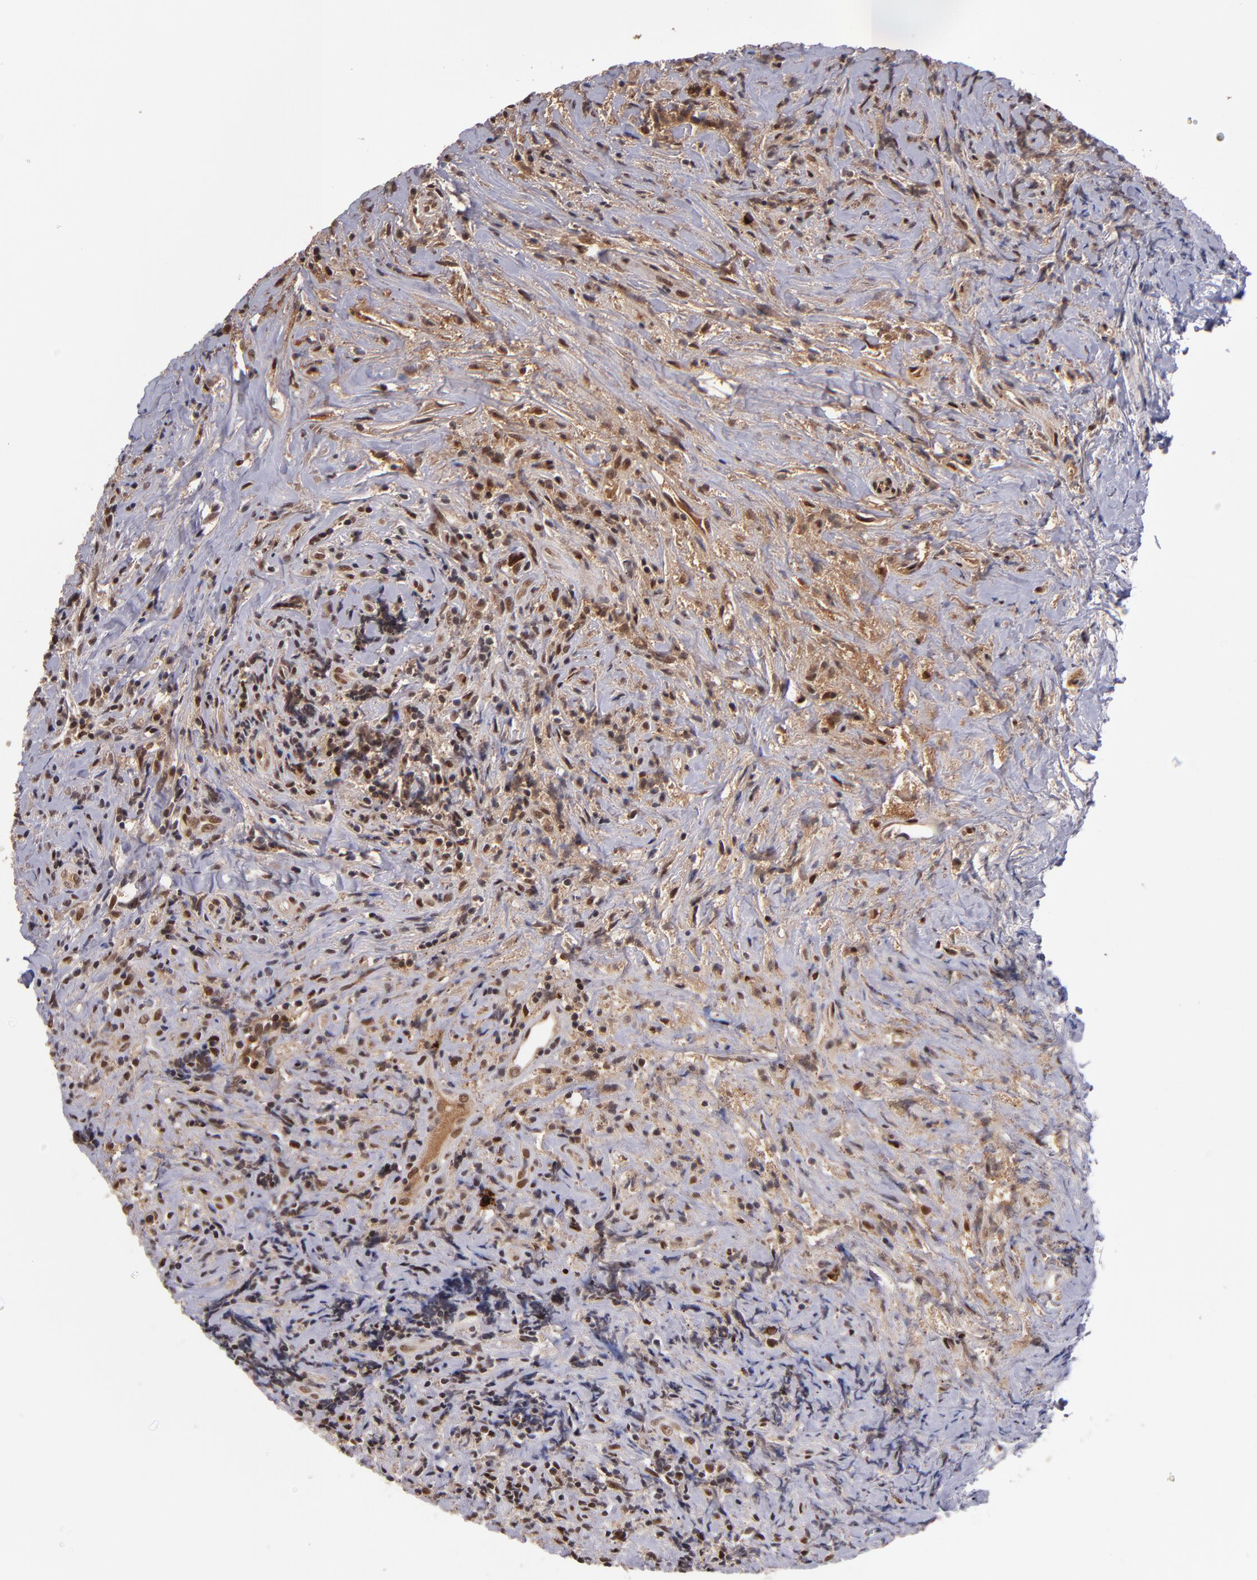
{"staining": {"intensity": "moderate", "quantity": ">75%", "location": "cytoplasmic/membranous,nuclear"}, "tissue": "lymphoma", "cell_type": "Tumor cells", "image_type": "cancer", "snomed": [{"axis": "morphology", "description": "Hodgkin's disease, NOS"}, {"axis": "topography", "description": "Lymph node"}], "caption": "Immunohistochemical staining of human lymphoma exhibits medium levels of moderate cytoplasmic/membranous and nuclear staining in approximately >75% of tumor cells. (DAB IHC with brightfield microscopy, high magnification).", "gene": "EP300", "patient": {"sex": "female", "age": 25}}